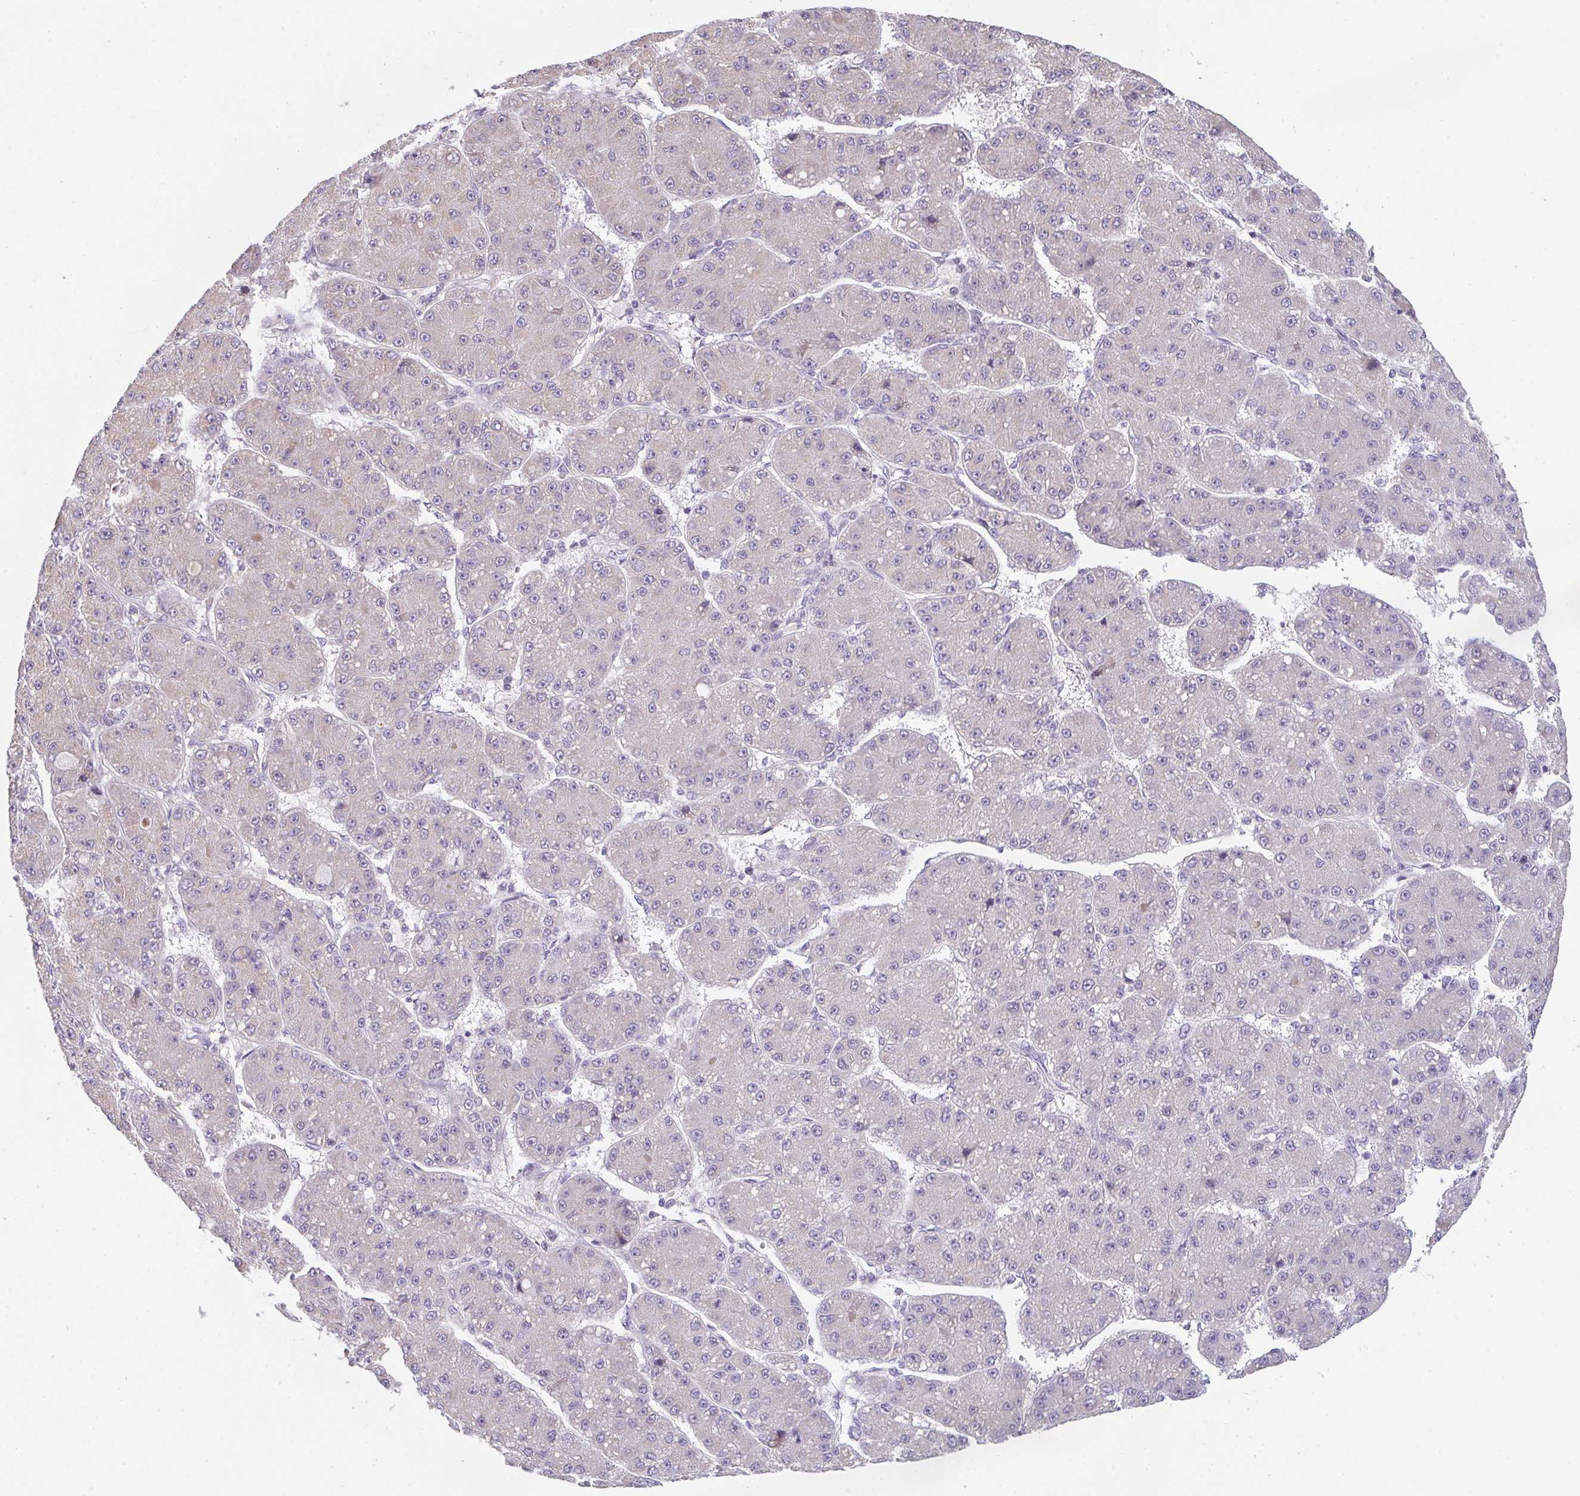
{"staining": {"intensity": "weak", "quantity": "<25%", "location": "cytoplasmic/membranous"}, "tissue": "liver cancer", "cell_type": "Tumor cells", "image_type": "cancer", "snomed": [{"axis": "morphology", "description": "Carcinoma, Hepatocellular, NOS"}, {"axis": "topography", "description": "Liver"}], "caption": "A high-resolution image shows IHC staining of liver hepatocellular carcinoma, which reveals no significant expression in tumor cells.", "gene": "CACNA1S", "patient": {"sex": "male", "age": 67}}